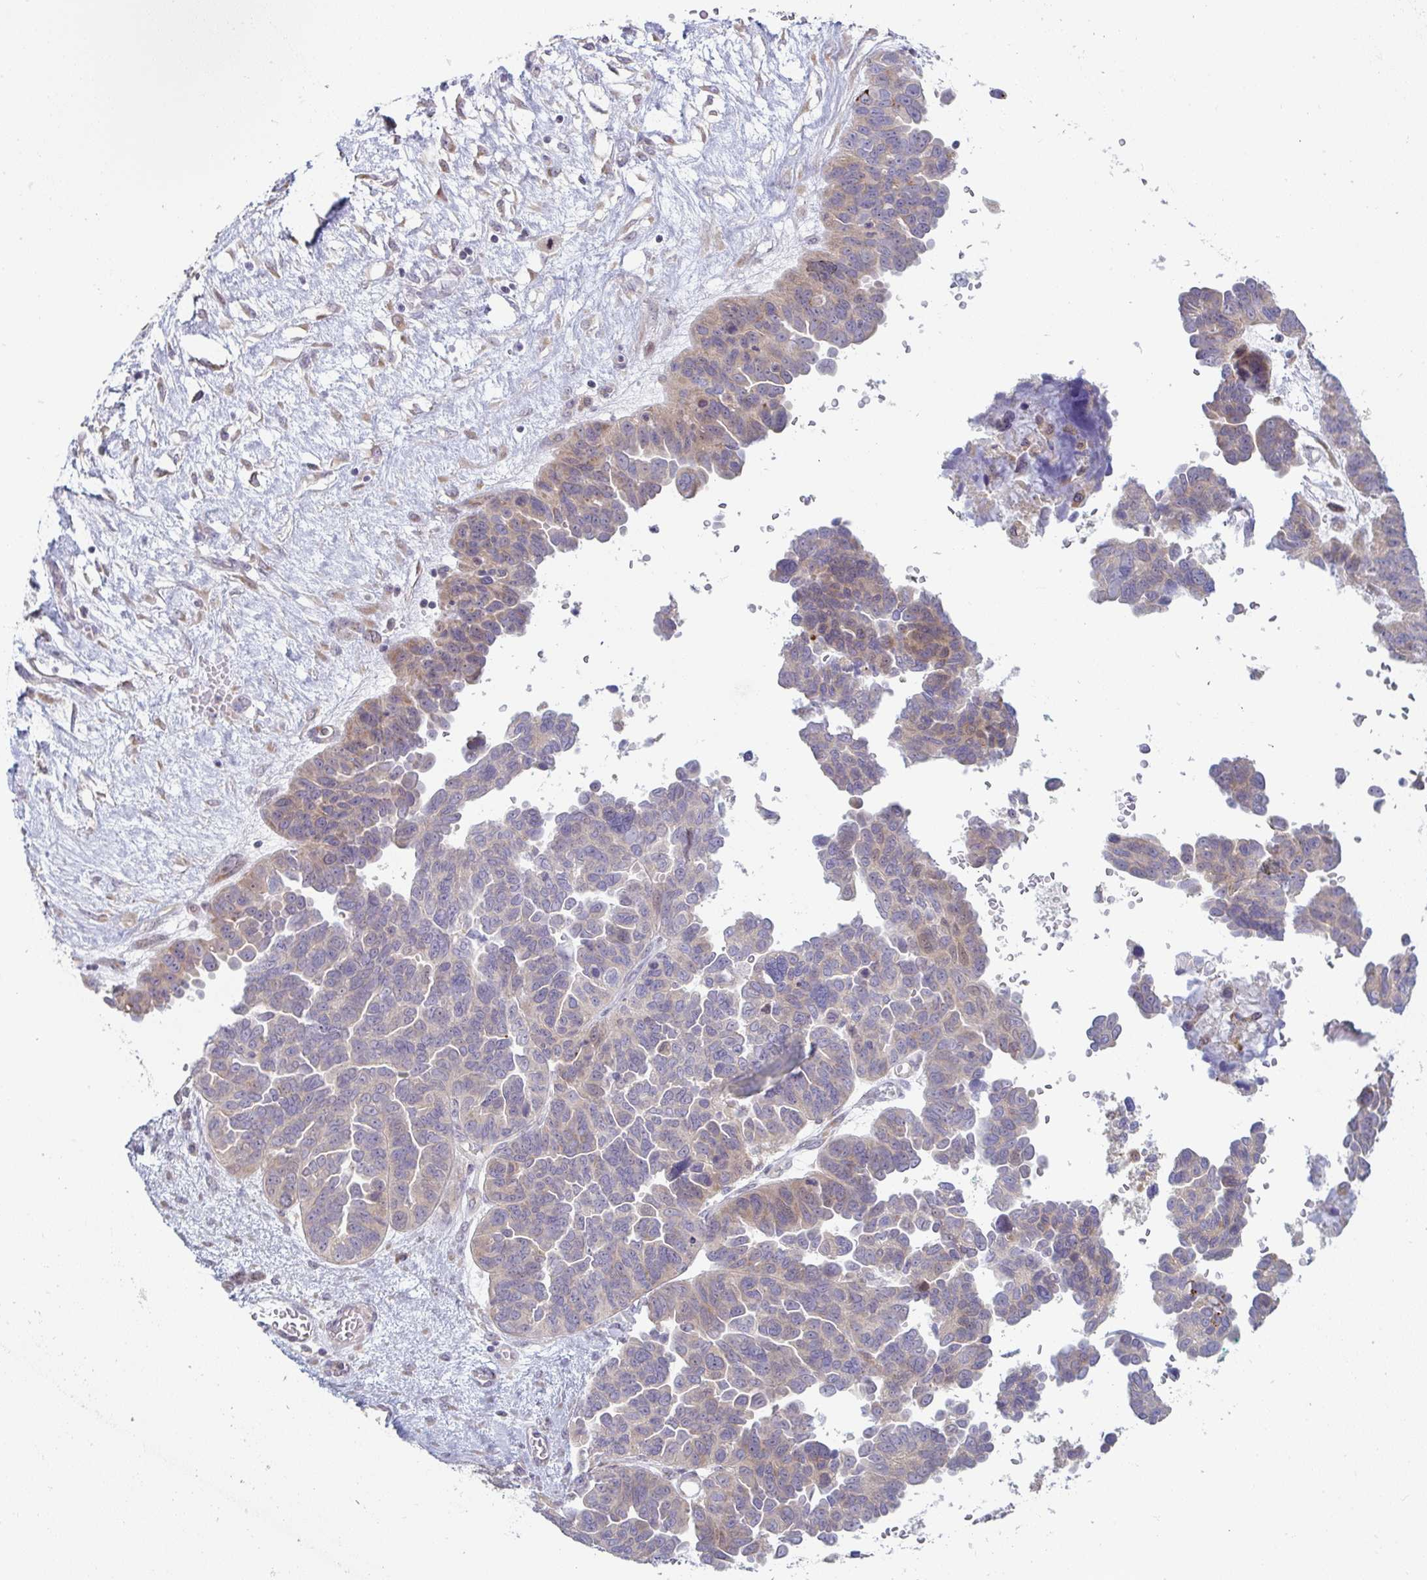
{"staining": {"intensity": "moderate", "quantity": "<25%", "location": "cytoplasmic/membranous"}, "tissue": "ovarian cancer", "cell_type": "Tumor cells", "image_type": "cancer", "snomed": [{"axis": "morphology", "description": "Cystadenocarcinoma, serous, NOS"}, {"axis": "topography", "description": "Ovary"}], "caption": "IHC micrograph of neoplastic tissue: human ovarian serous cystadenocarcinoma stained using immunohistochemistry (IHC) displays low levels of moderate protein expression localized specifically in the cytoplasmic/membranous of tumor cells, appearing as a cytoplasmic/membranous brown color.", "gene": "MOB1A", "patient": {"sex": "female", "age": 64}}